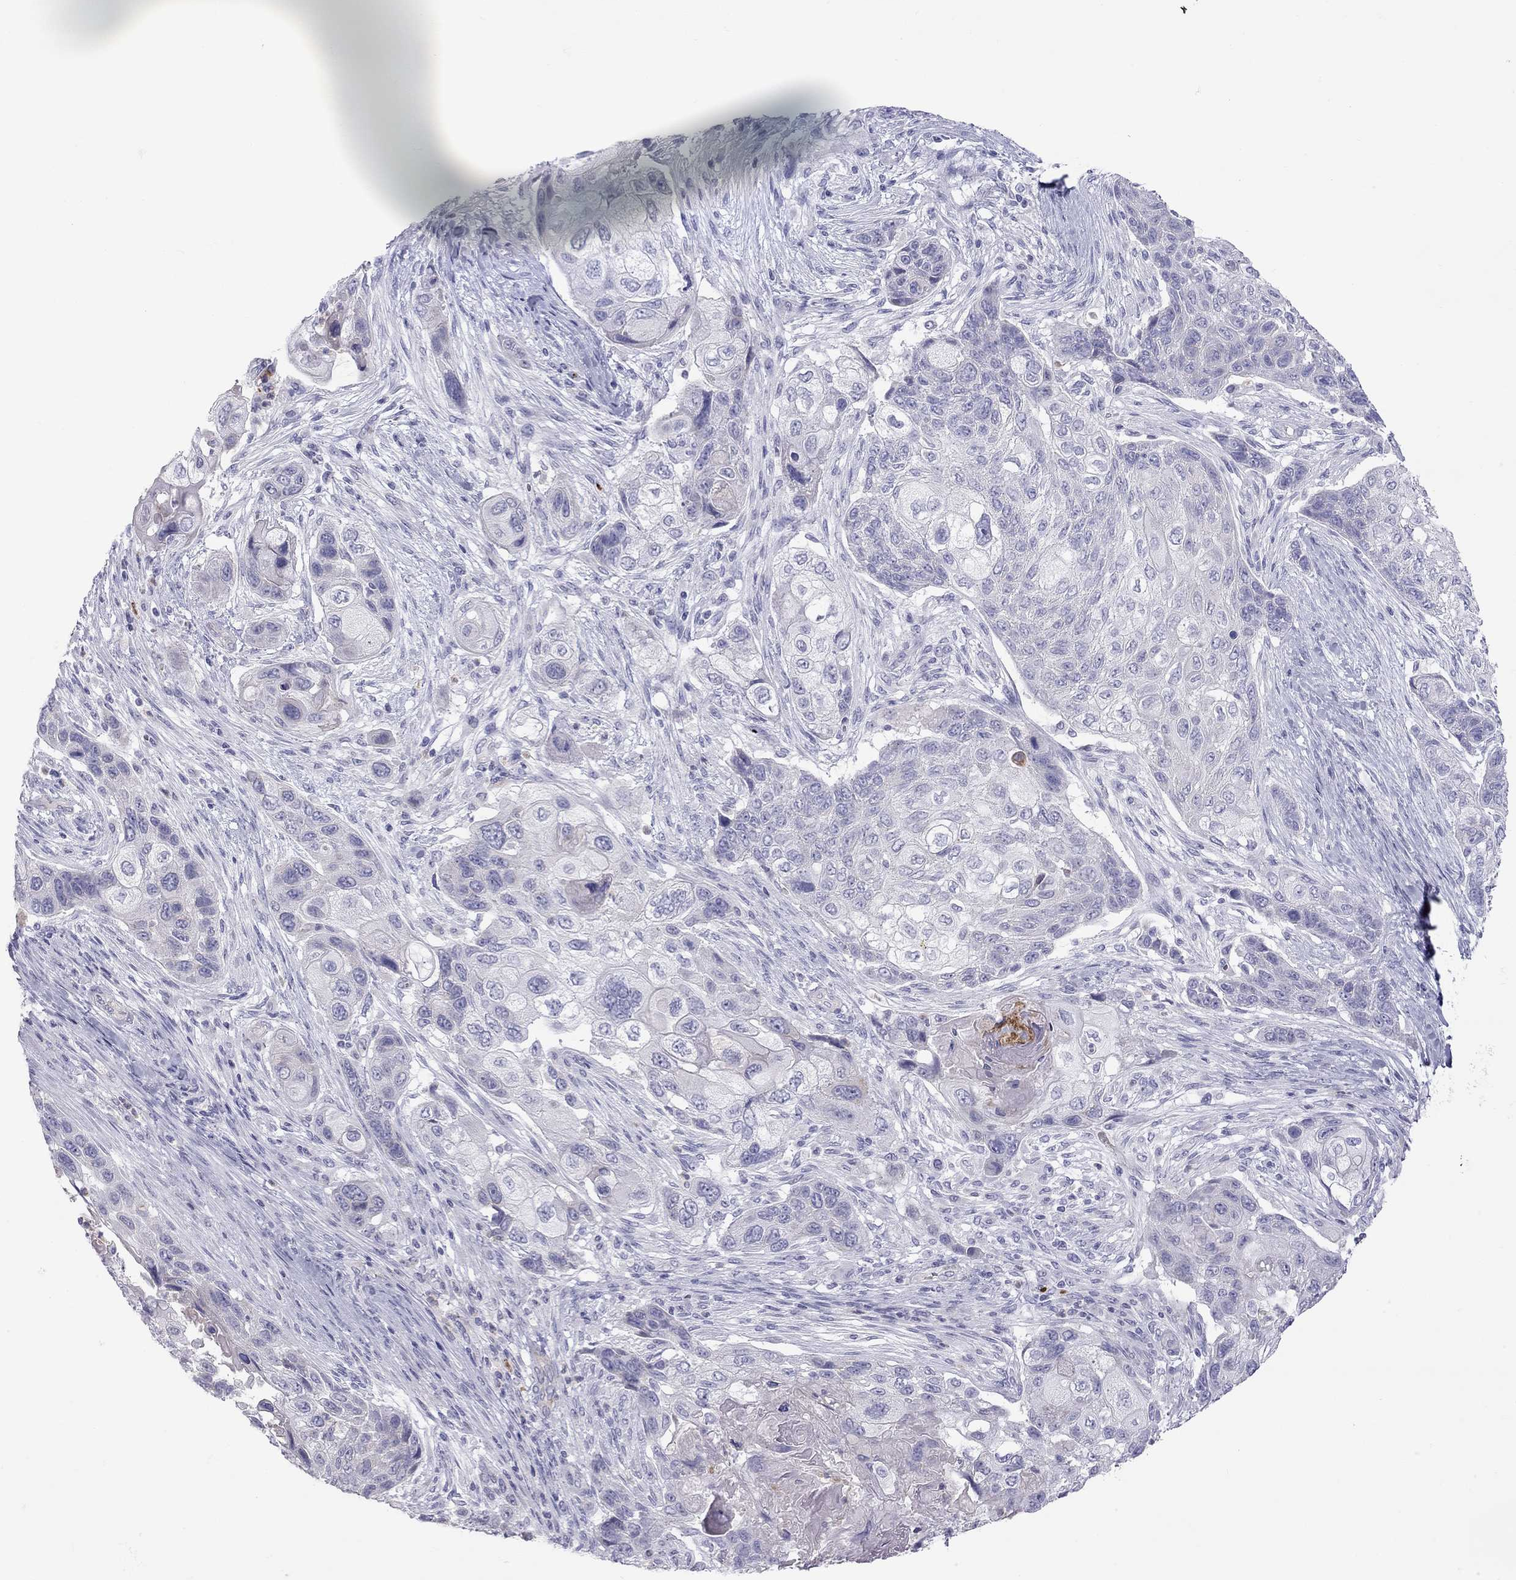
{"staining": {"intensity": "negative", "quantity": "none", "location": "none"}, "tissue": "lung cancer", "cell_type": "Tumor cells", "image_type": "cancer", "snomed": [{"axis": "morphology", "description": "Squamous cell carcinoma, NOS"}, {"axis": "topography", "description": "Lung"}], "caption": "High magnification brightfield microscopy of lung squamous cell carcinoma stained with DAB (brown) and counterstained with hematoxylin (blue): tumor cells show no significant expression.", "gene": "TDRD6", "patient": {"sex": "male", "age": 69}}